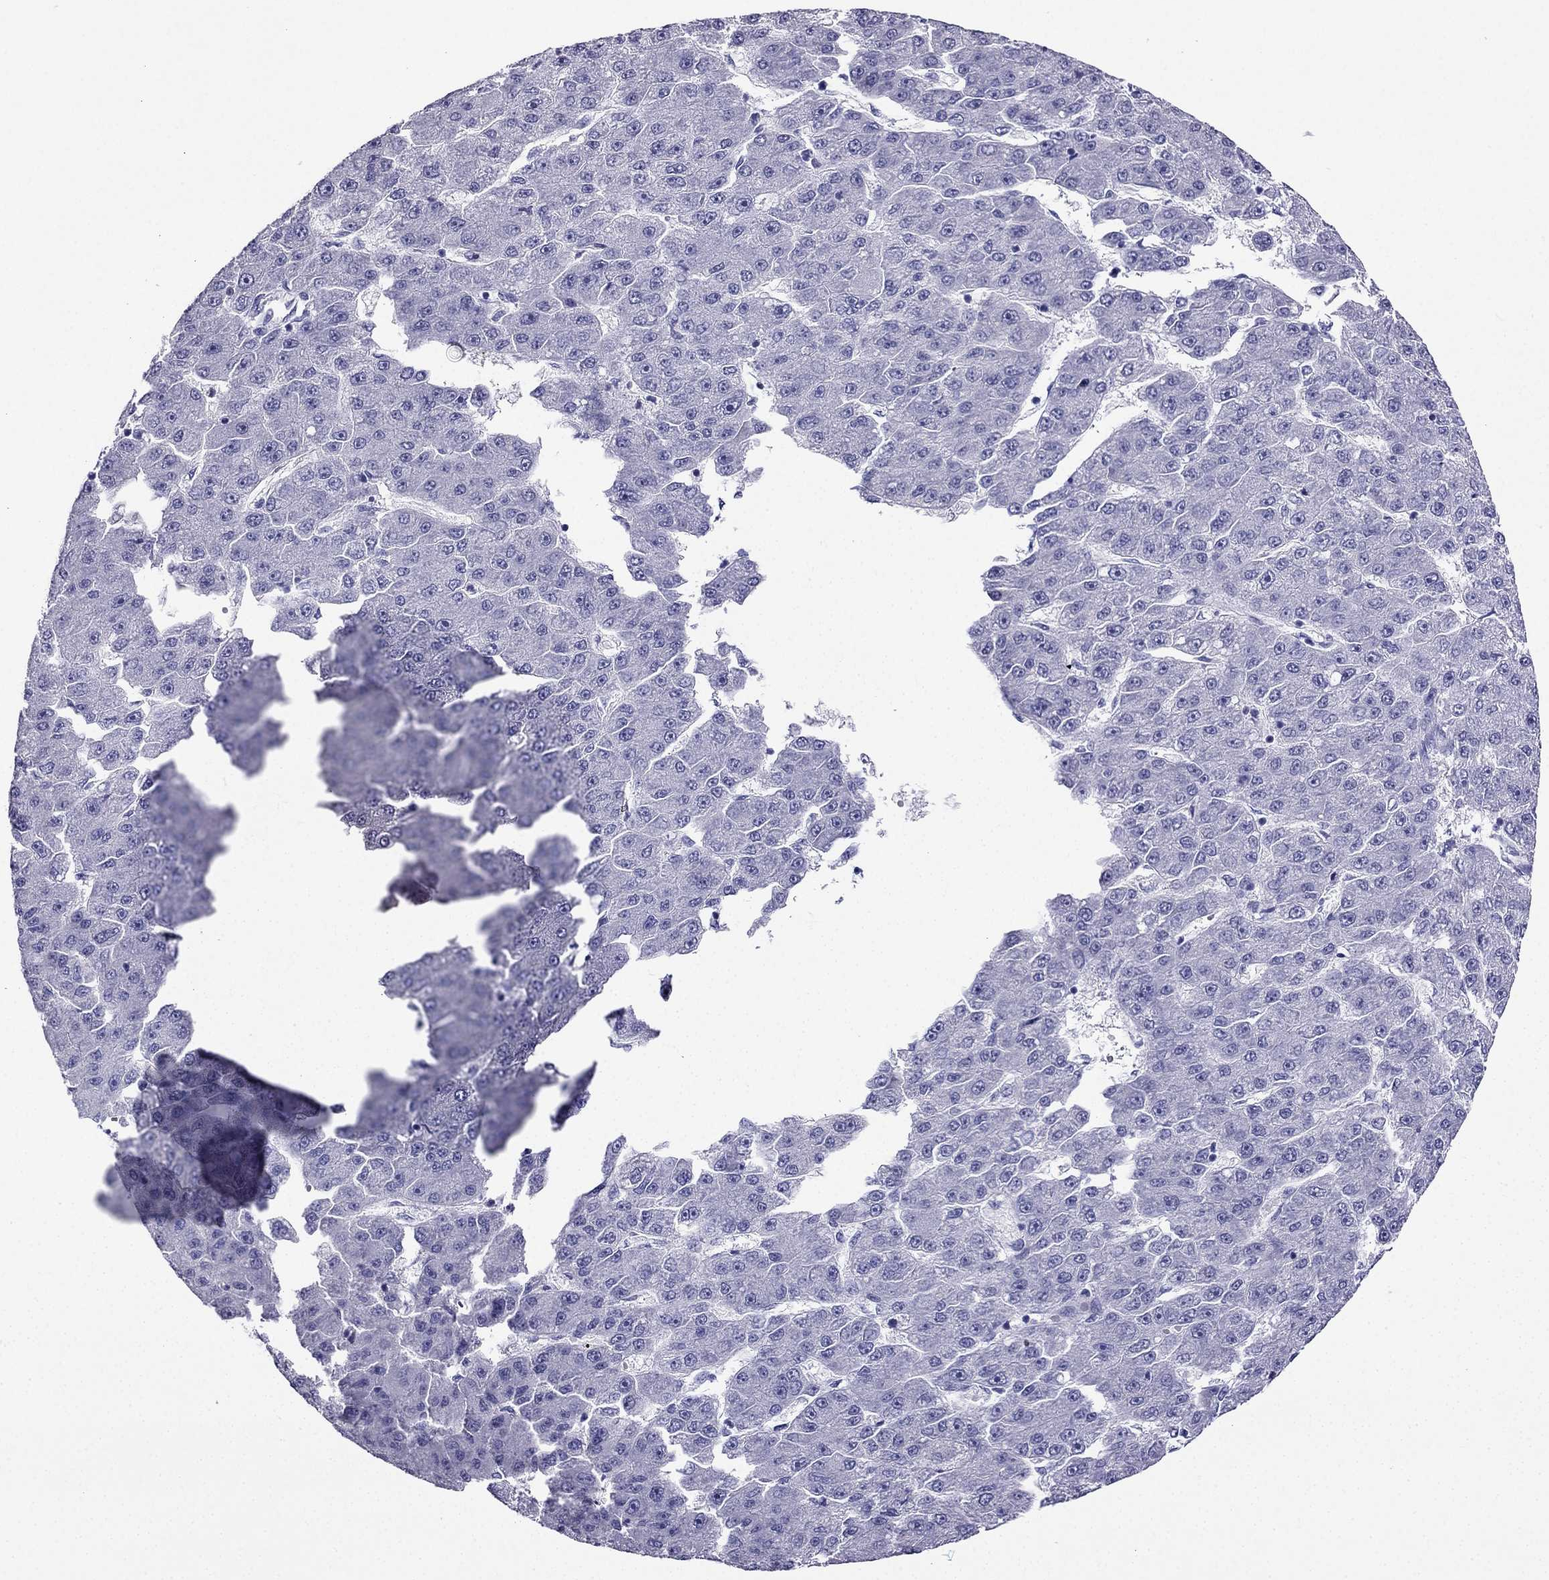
{"staining": {"intensity": "negative", "quantity": "none", "location": "none"}, "tissue": "liver cancer", "cell_type": "Tumor cells", "image_type": "cancer", "snomed": [{"axis": "morphology", "description": "Carcinoma, Hepatocellular, NOS"}, {"axis": "topography", "description": "Liver"}], "caption": "Liver cancer (hepatocellular carcinoma) stained for a protein using immunohistochemistry (IHC) exhibits no staining tumor cells.", "gene": "KCNJ10", "patient": {"sex": "male", "age": 67}}